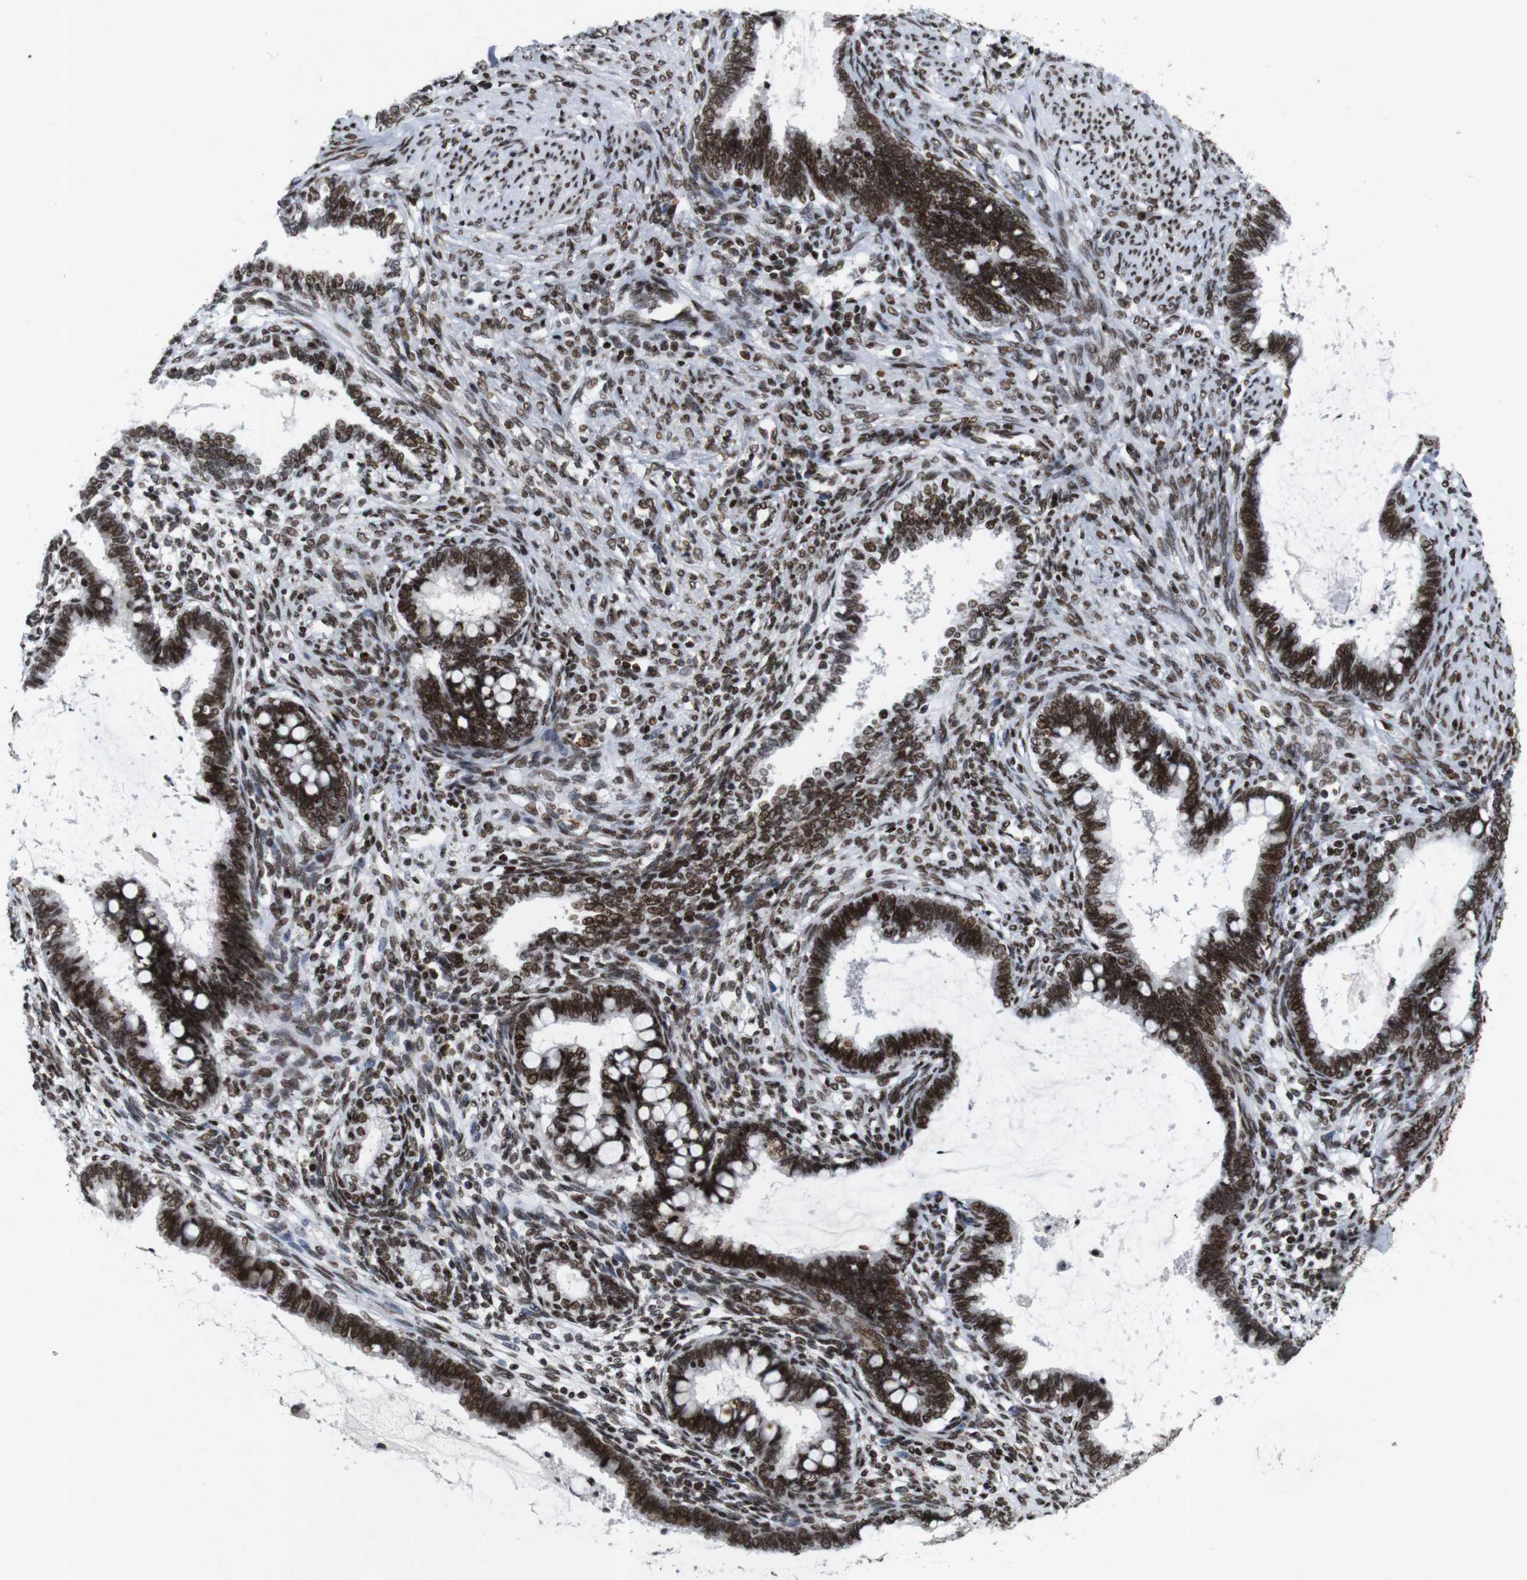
{"staining": {"intensity": "strong", "quantity": ">75%", "location": "nuclear"}, "tissue": "cervical cancer", "cell_type": "Tumor cells", "image_type": "cancer", "snomed": [{"axis": "morphology", "description": "Adenocarcinoma, NOS"}, {"axis": "topography", "description": "Cervix"}], "caption": "Protein analysis of cervical cancer tissue reveals strong nuclear positivity in approximately >75% of tumor cells. (IHC, brightfield microscopy, high magnification).", "gene": "MAGEH1", "patient": {"sex": "female", "age": 44}}